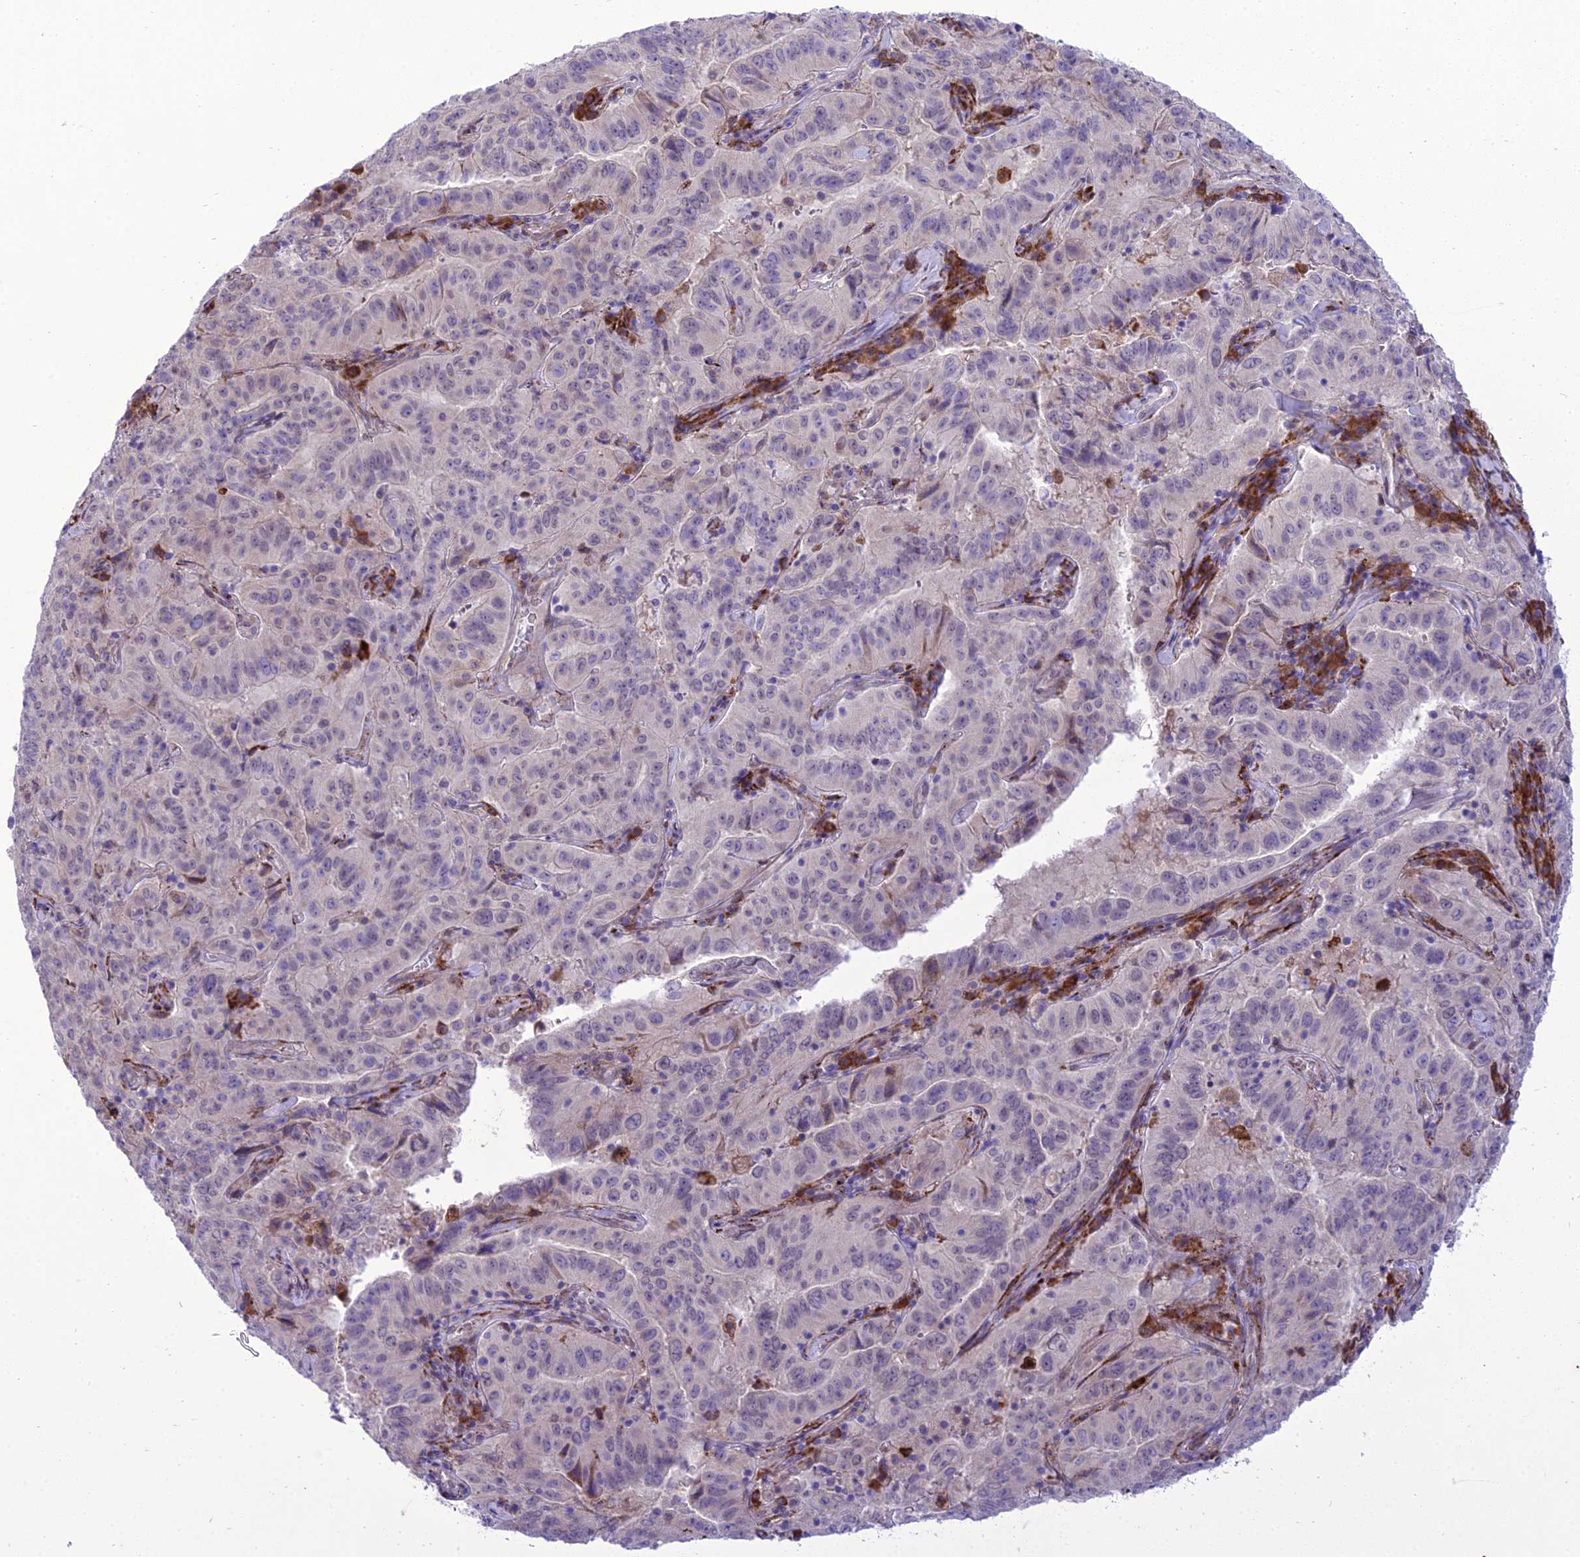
{"staining": {"intensity": "negative", "quantity": "none", "location": "none"}, "tissue": "pancreatic cancer", "cell_type": "Tumor cells", "image_type": "cancer", "snomed": [{"axis": "morphology", "description": "Adenocarcinoma, NOS"}, {"axis": "topography", "description": "Pancreas"}], "caption": "Pancreatic cancer (adenocarcinoma) stained for a protein using immunohistochemistry (IHC) exhibits no staining tumor cells.", "gene": "NEURL2", "patient": {"sex": "male", "age": 63}}